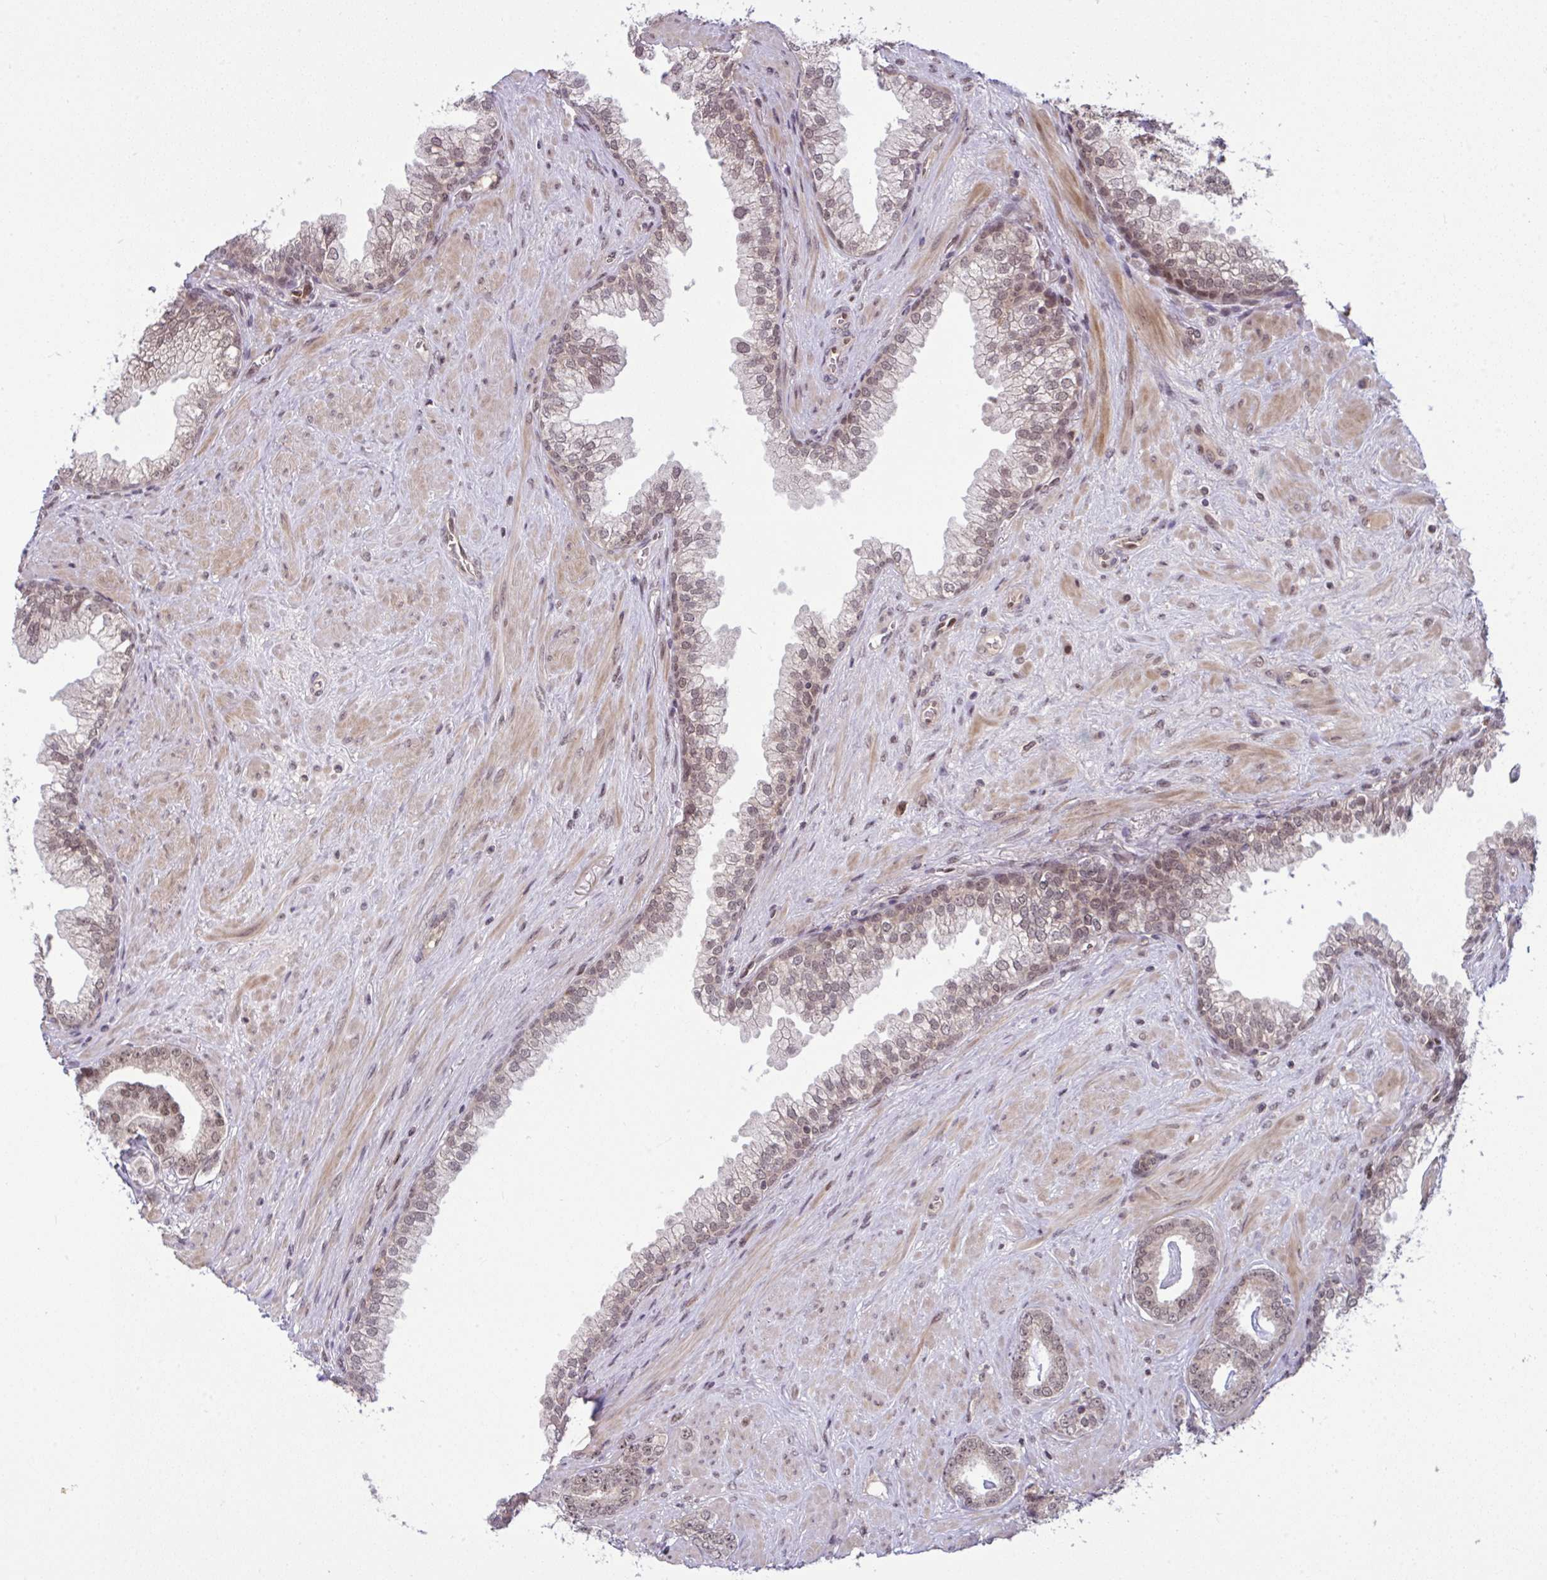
{"staining": {"intensity": "weak", "quantity": ">75%", "location": "nuclear"}, "tissue": "prostate cancer", "cell_type": "Tumor cells", "image_type": "cancer", "snomed": [{"axis": "morphology", "description": "Adenocarcinoma, High grade"}, {"axis": "topography", "description": "Prostate"}], "caption": "IHC micrograph of human prostate cancer (adenocarcinoma (high-grade)) stained for a protein (brown), which reveals low levels of weak nuclear staining in approximately >75% of tumor cells.", "gene": "KLF2", "patient": {"sex": "male", "age": 62}}